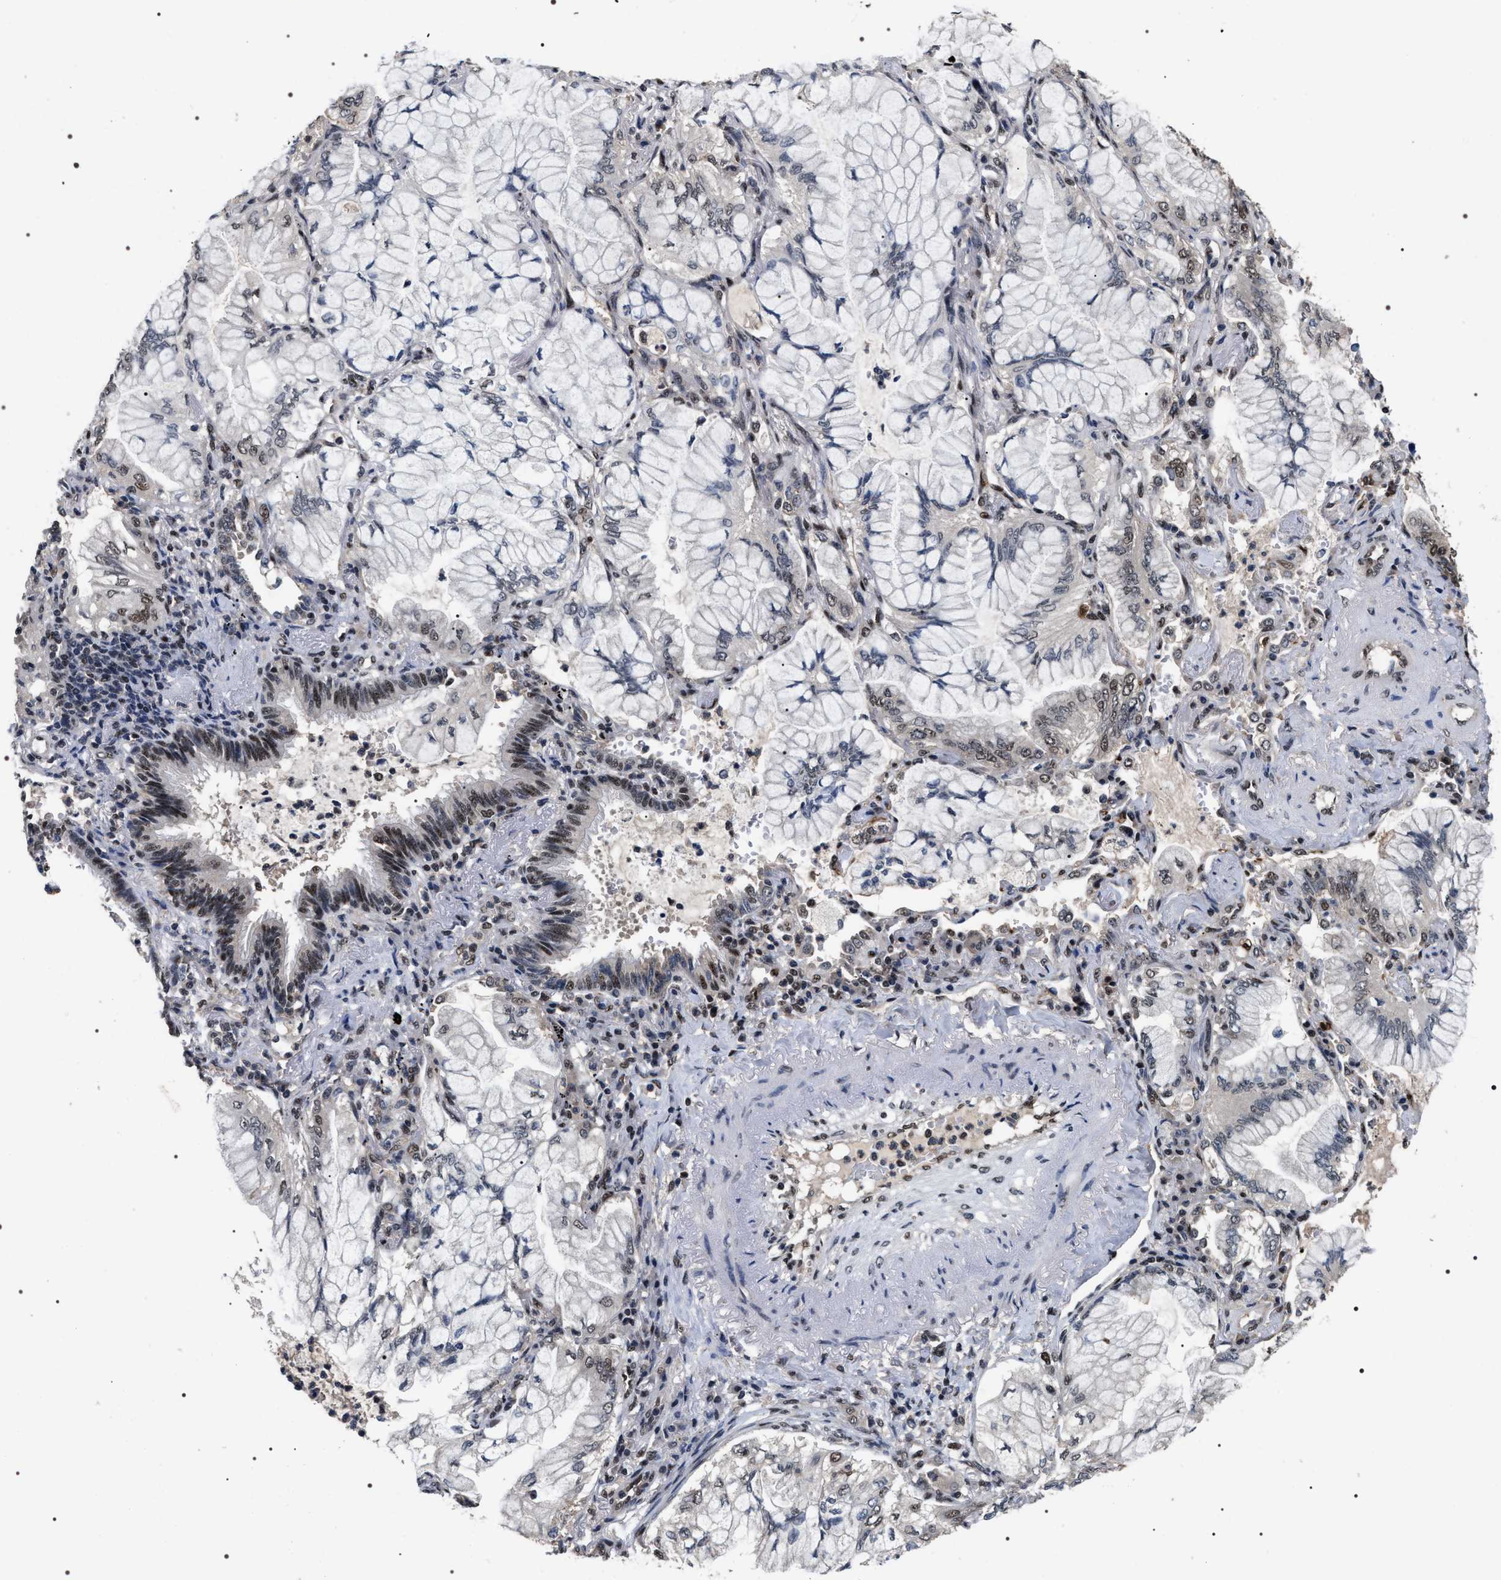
{"staining": {"intensity": "moderate", "quantity": "<25%", "location": "nuclear"}, "tissue": "lung cancer", "cell_type": "Tumor cells", "image_type": "cancer", "snomed": [{"axis": "morphology", "description": "Adenocarcinoma, NOS"}, {"axis": "topography", "description": "Lung"}], "caption": "Tumor cells demonstrate low levels of moderate nuclear expression in about <25% of cells in human lung cancer.", "gene": "RRP1B", "patient": {"sex": "female", "age": 70}}